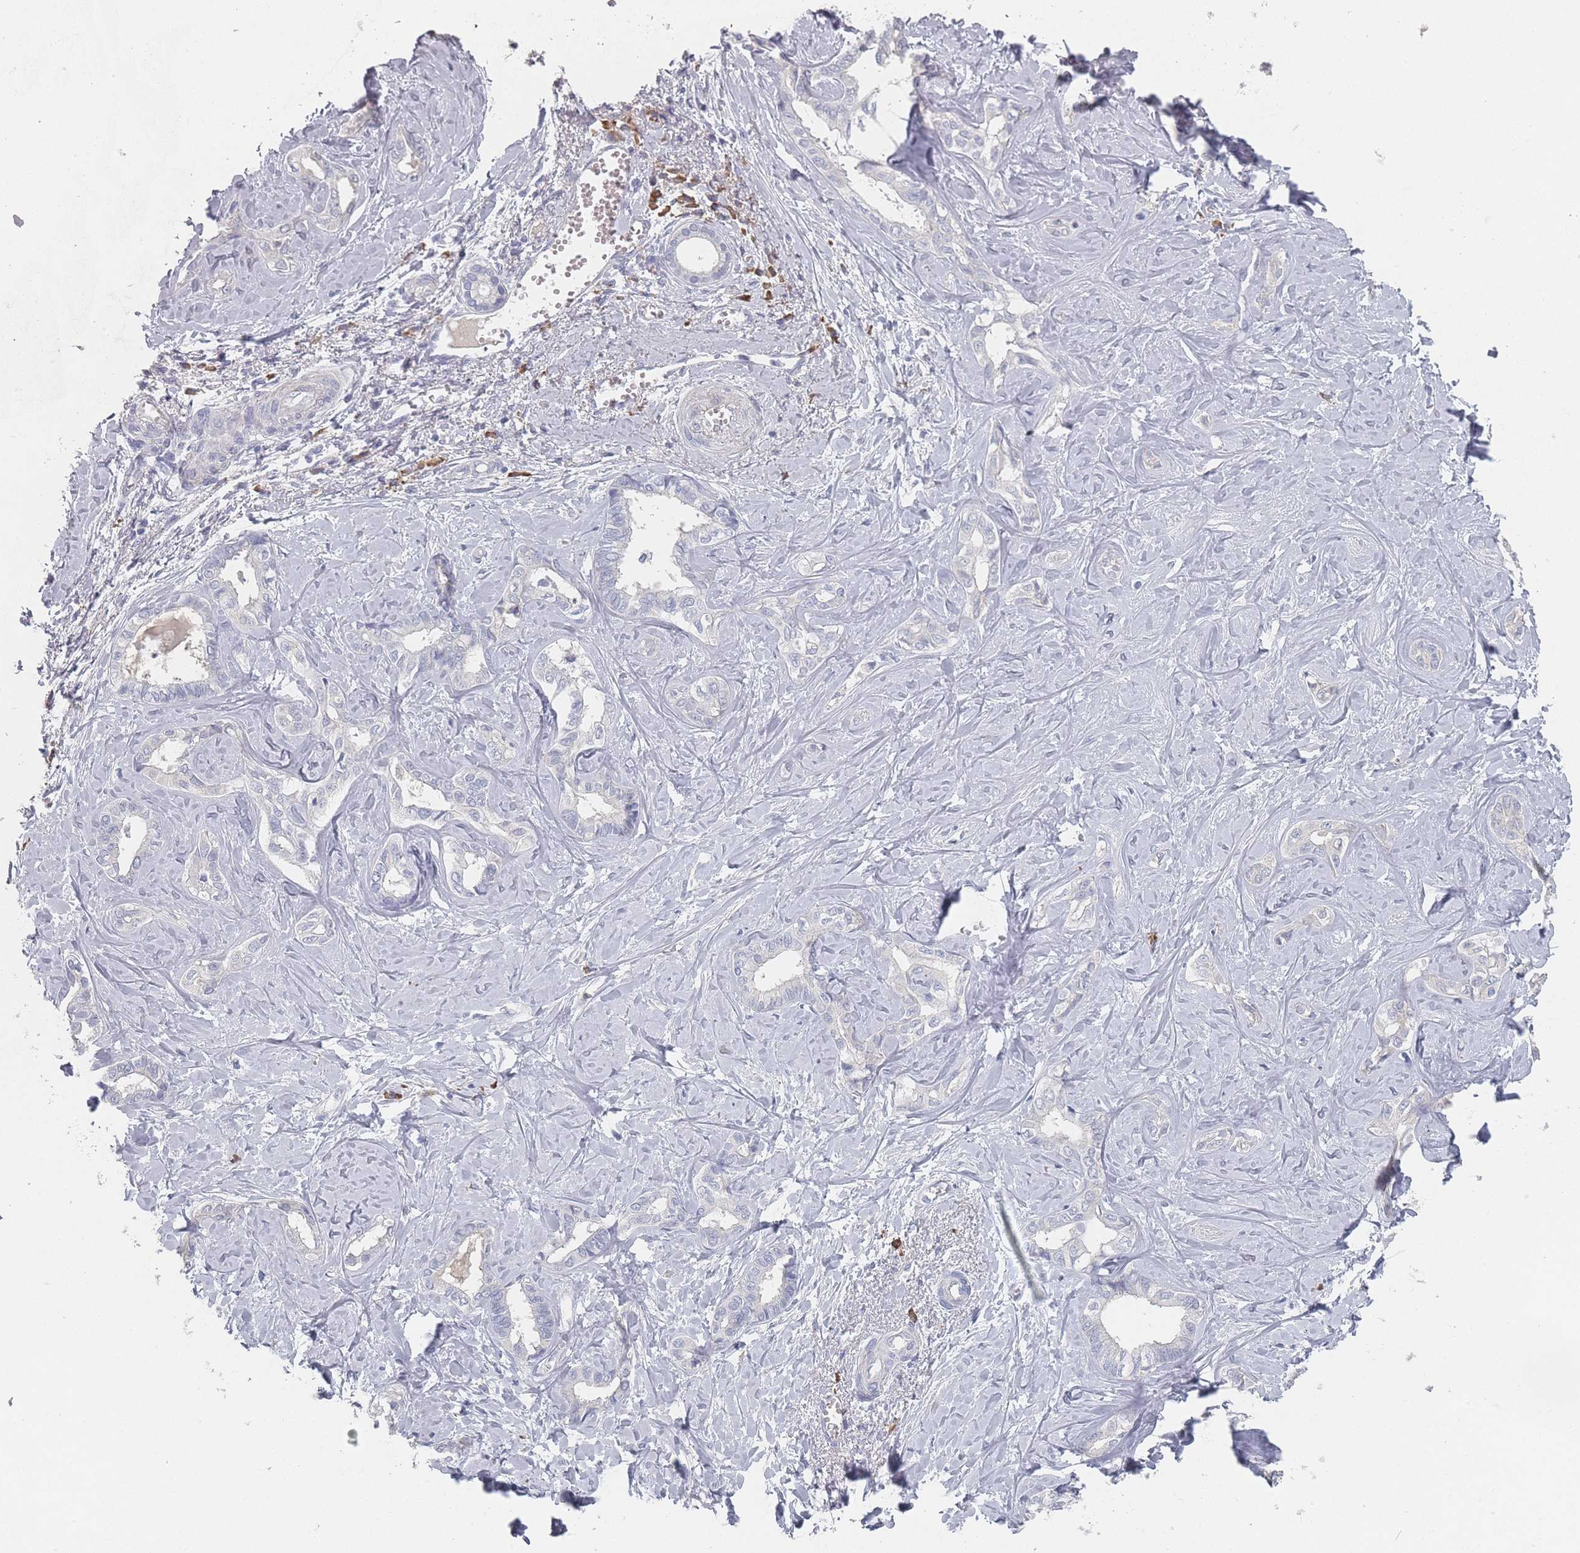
{"staining": {"intensity": "negative", "quantity": "none", "location": "none"}, "tissue": "liver cancer", "cell_type": "Tumor cells", "image_type": "cancer", "snomed": [{"axis": "morphology", "description": "Cholangiocarcinoma"}, {"axis": "topography", "description": "Liver"}], "caption": "An image of cholangiocarcinoma (liver) stained for a protein exhibits no brown staining in tumor cells.", "gene": "SLC35E4", "patient": {"sex": "female", "age": 77}}